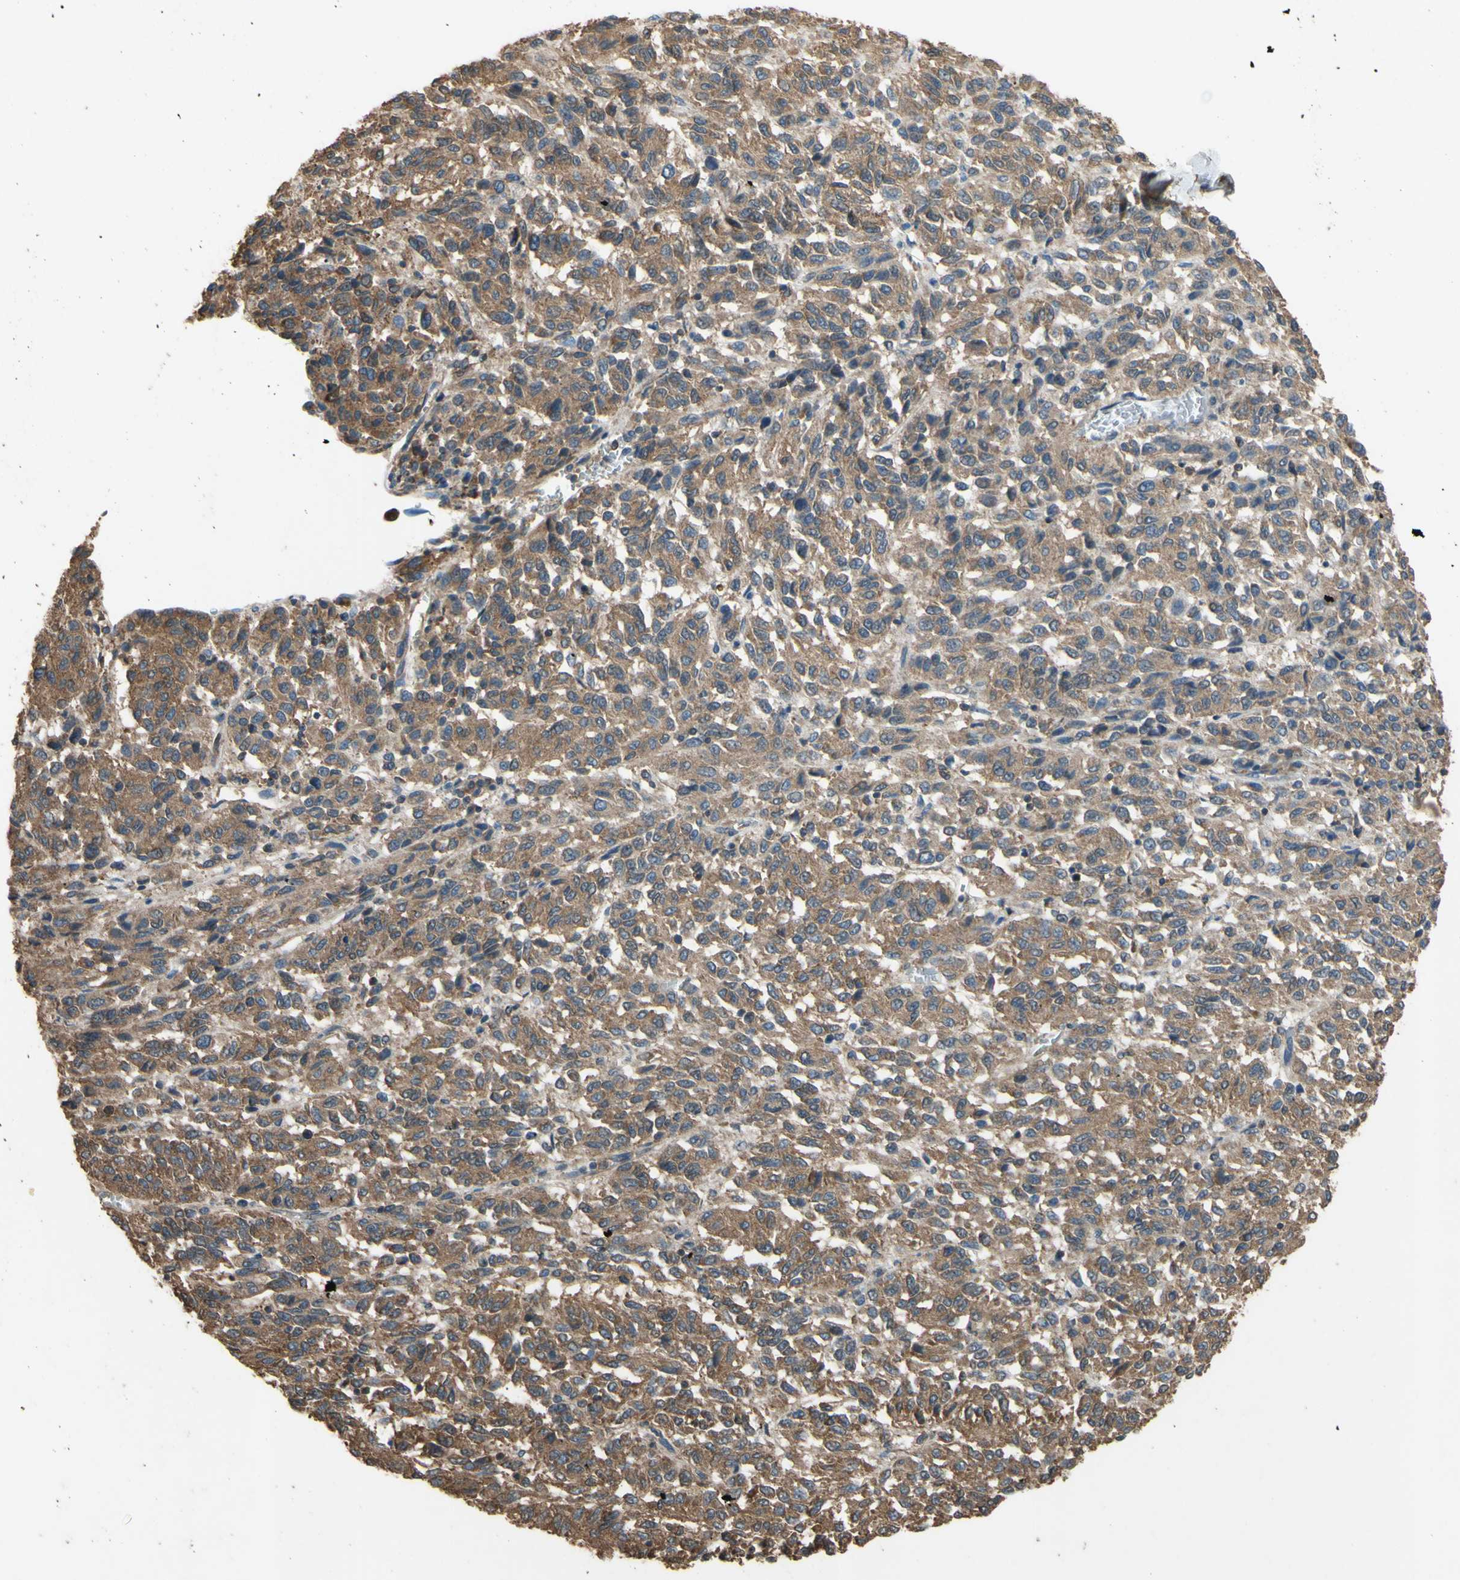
{"staining": {"intensity": "moderate", "quantity": ">75%", "location": "cytoplasmic/membranous"}, "tissue": "melanoma", "cell_type": "Tumor cells", "image_type": "cancer", "snomed": [{"axis": "morphology", "description": "Malignant melanoma, Metastatic site"}, {"axis": "topography", "description": "Lung"}], "caption": "There is medium levels of moderate cytoplasmic/membranous staining in tumor cells of malignant melanoma (metastatic site), as demonstrated by immunohistochemical staining (brown color).", "gene": "CTTN", "patient": {"sex": "male", "age": 64}}